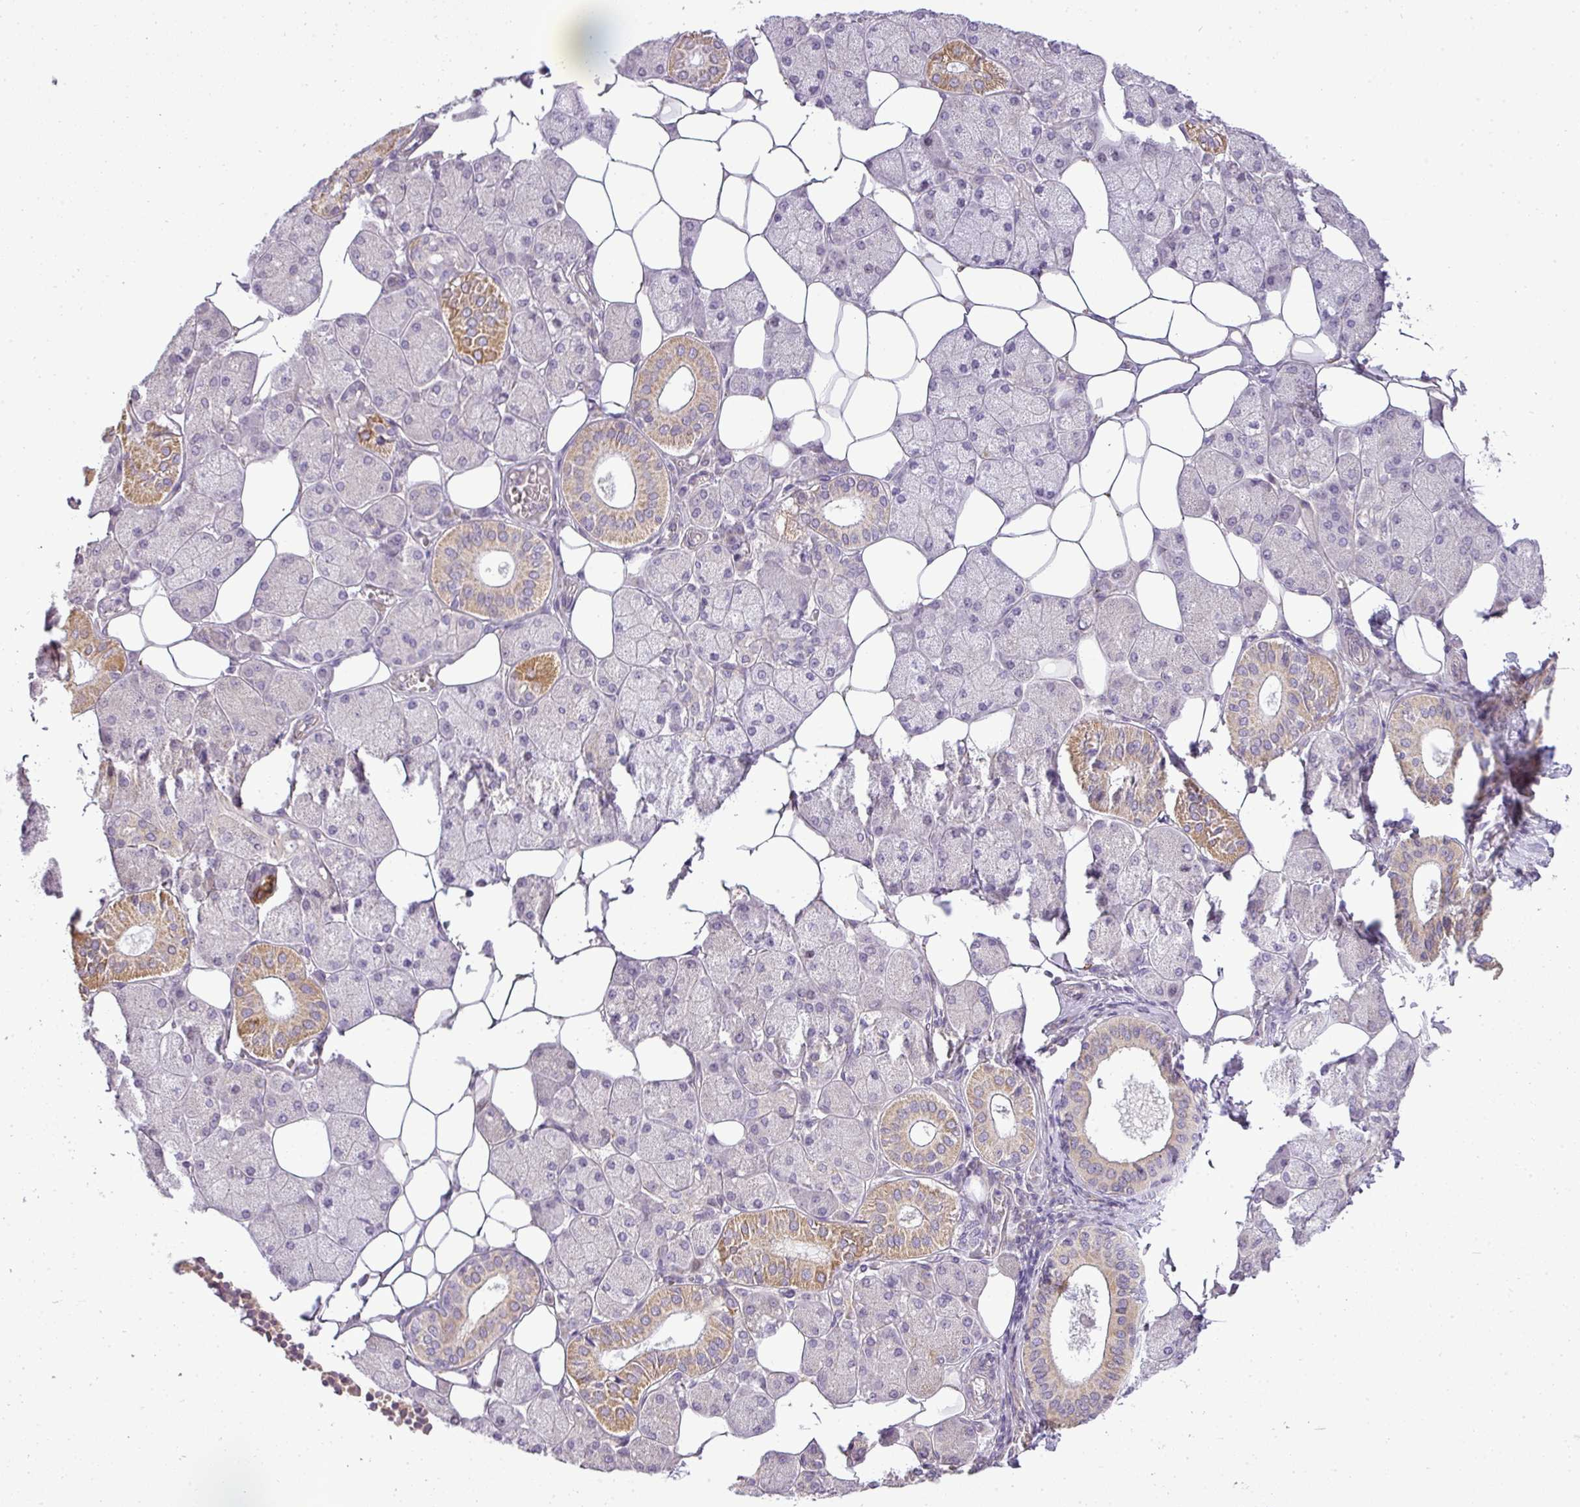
{"staining": {"intensity": "moderate", "quantity": "<25%", "location": "cytoplasmic/membranous"}, "tissue": "salivary gland", "cell_type": "Glandular cells", "image_type": "normal", "snomed": [{"axis": "morphology", "description": "Squamous cell carcinoma, NOS"}, {"axis": "topography", "description": "Skin"}, {"axis": "topography", "description": "Head-Neck"}], "caption": "Immunohistochemistry (IHC) staining of benign salivary gland, which displays low levels of moderate cytoplasmic/membranous expression in approximately <25% of glandular cells indicating moderate cytoplasmic/membranous protein expression. The staining was performed using DAB (brown) for protein detection and nuclei were counterstained in hematoxylin (blue).", "gene": "ZDHHC1", "patient": {"sex": "male", "age": 80}}